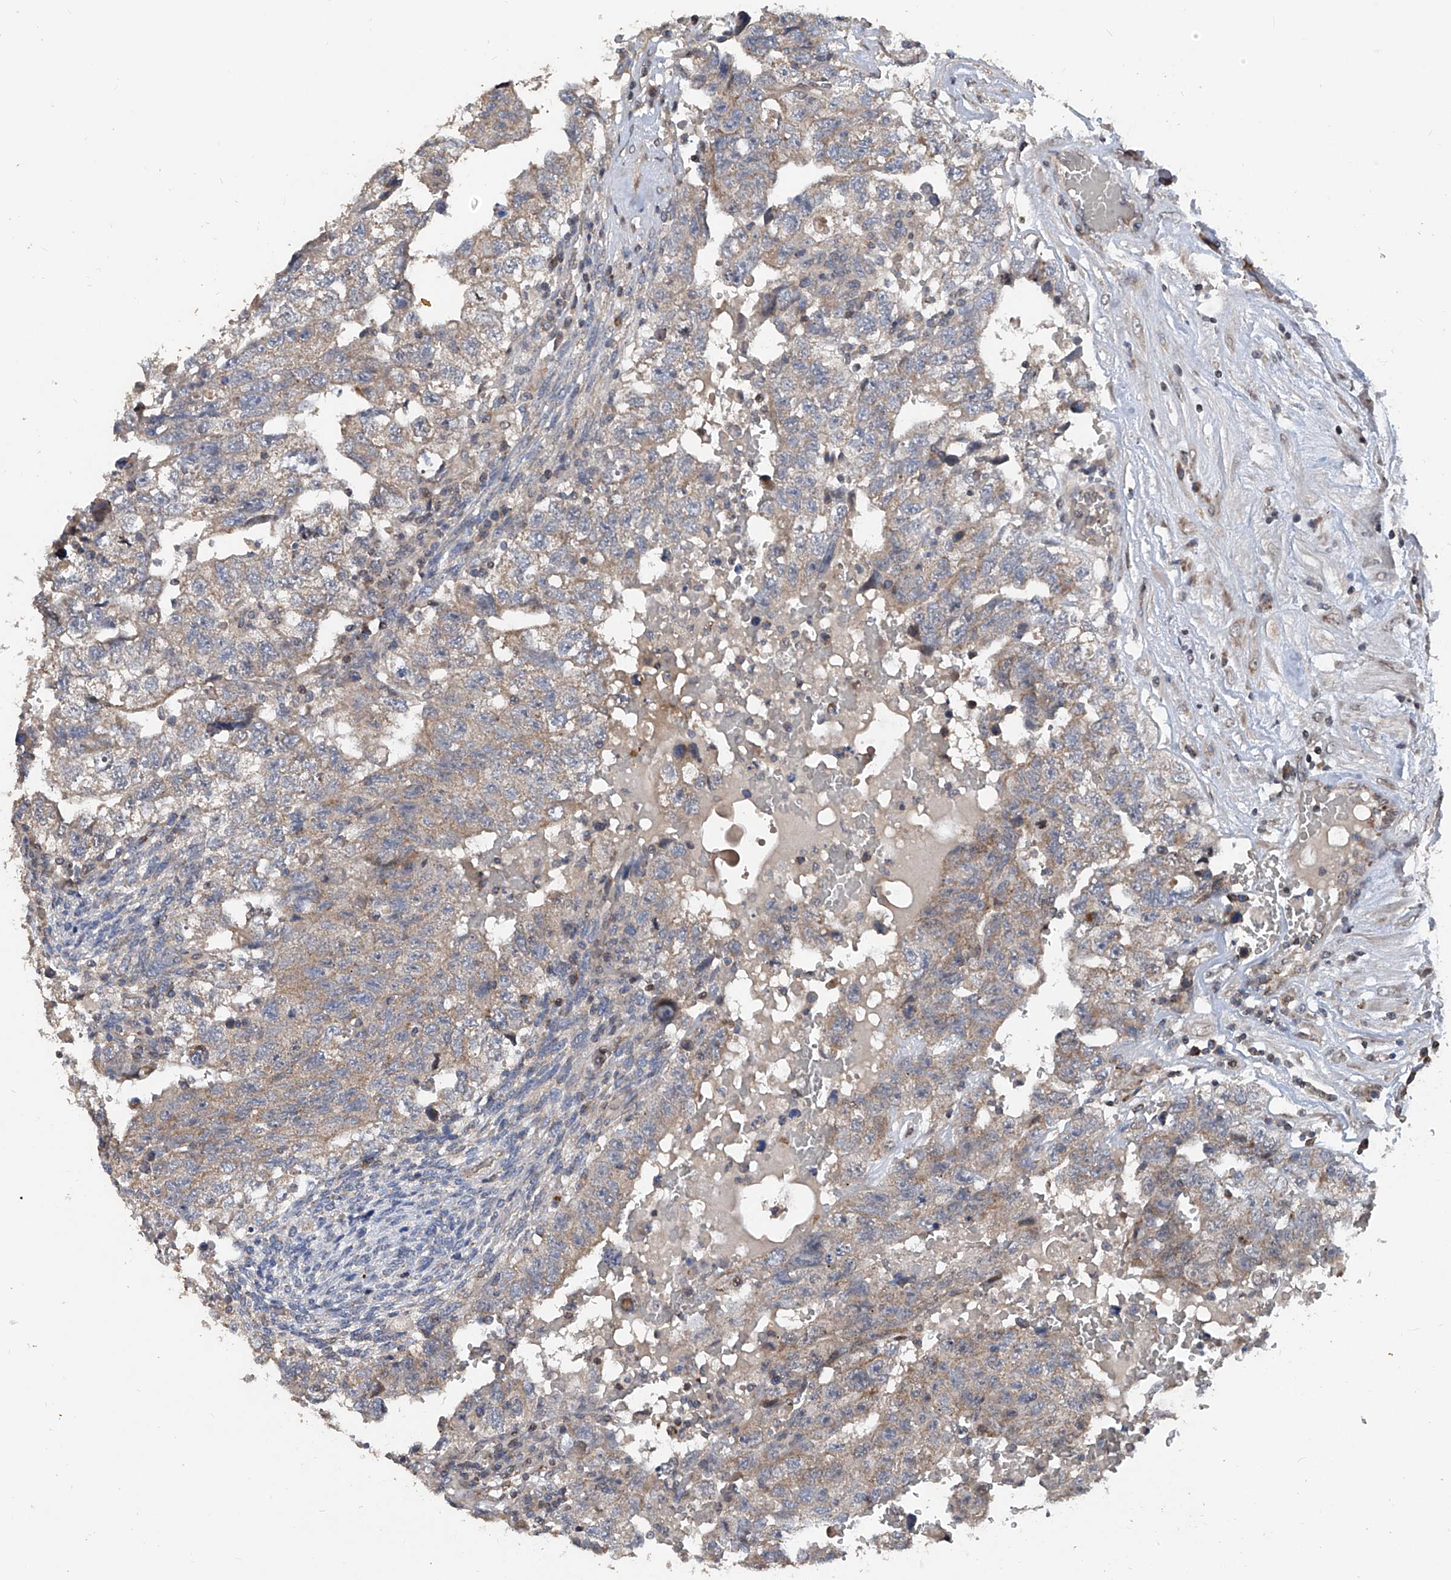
{"staining": {"intensity": "weak", "quantity": ">75%", "location": "cytoplasmic/membranous"}, "tissue": "testis cancer", "cell_type": "Tumor cells", "image_type": "cancer", "snomed": [{"axis": "morphology", "description": "Carcinoma, Embryonal, NOS"}, {"axis": "topography", "description": "Testis"}], "caption": "Testis cancer stained with DAB (3,3'-diaminobenzidine) IHC demonstrates low levels of weak cytoplasmic/membranous expression in approximately >75% of tumor cells.", "gene": "BCKDHB", "patient": {"sex": "male", "age": 36}}